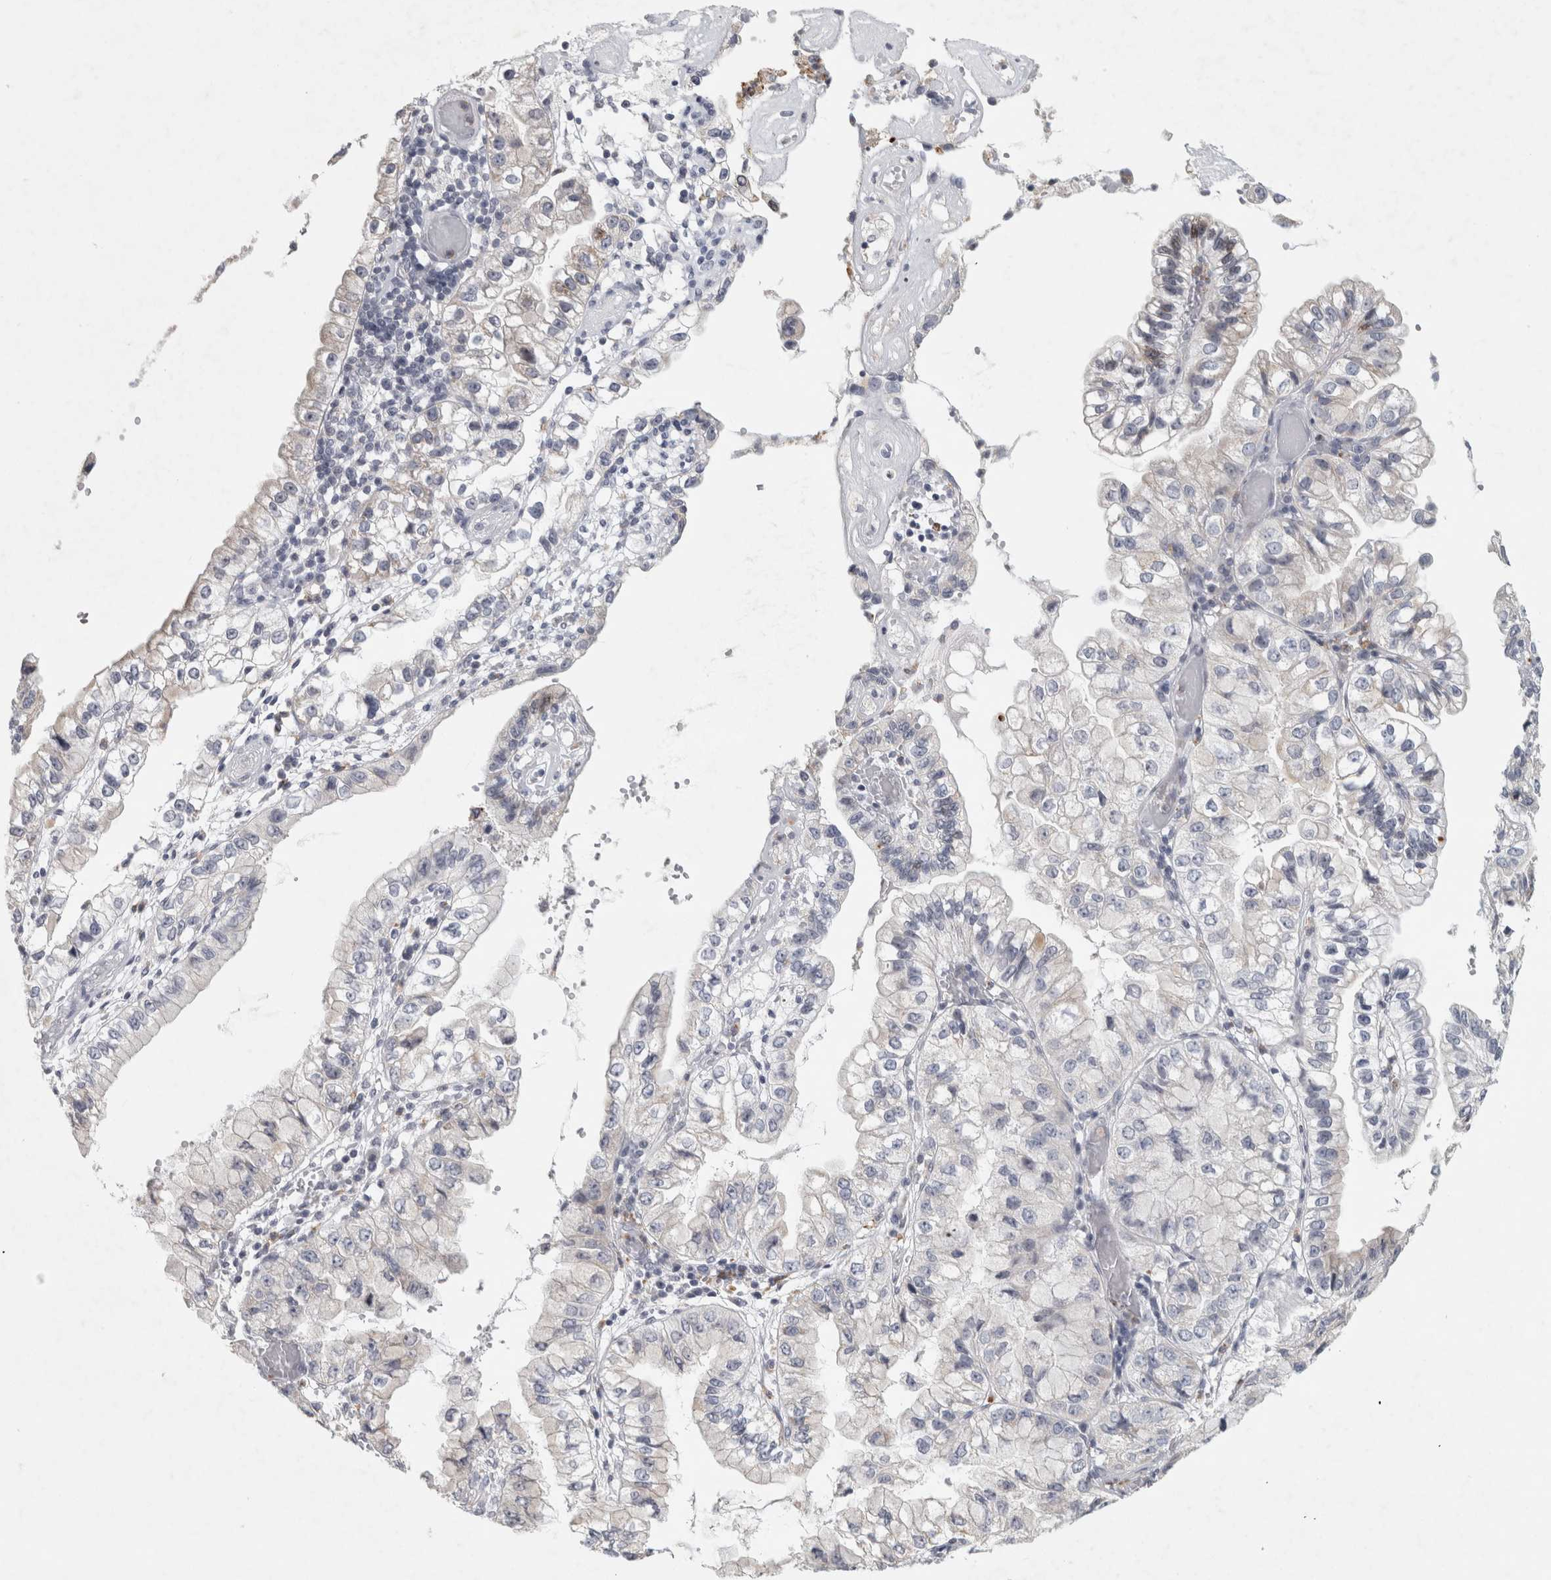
{"staining": {"intensity": "negative", "quantity": "none", "location": "none"}, "tissue": "liver cancer", "cell_type": "Tumor cells", "image_type": "cancer", "snomed": [{"axis": "morphology", "description": "Cholangiocarcinoma"}, {"axis": "topography", "description": "Liver"}], "caption": "Tumor cells show no significant protein expression in cholangiocarcinoma (liver).", "gene": "PTPRN2", "patient": {"sex": "female", "age": 79}}